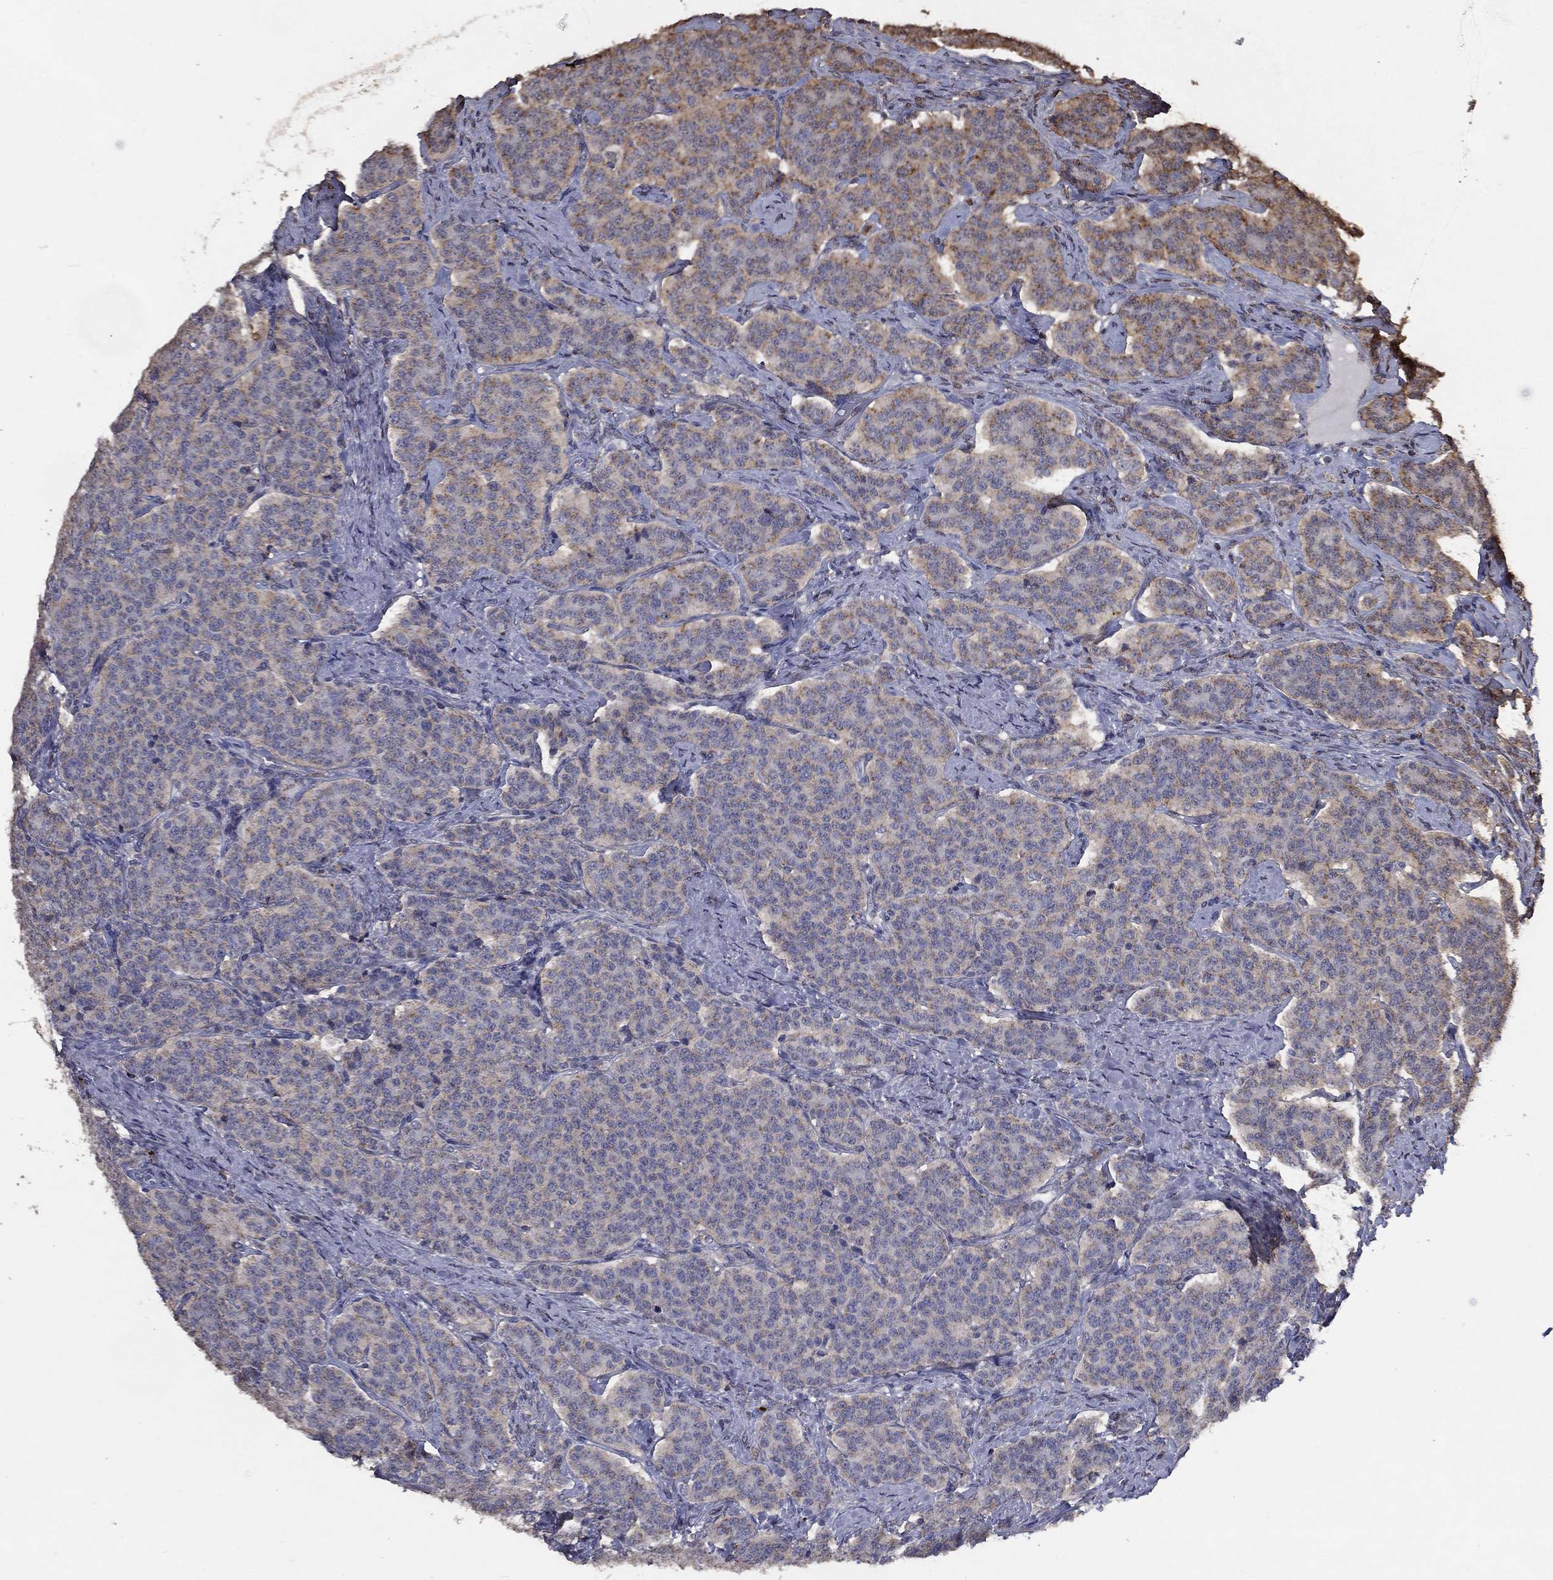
{"staining": {"intensity": "weak", "quantity": "<25%", "location": "cytoplasmic/membranous"}, "tissue": "carcinoid", "cell_type": "Tumor cells", "image_type": "cancer", "snomed": [{"axis": "morphology", "description": "Carcinoid, malignant, NOS"}, {"axis": "topography", "description": "Small intestine"}], "caption": "Malignant carcinoid was stained to show a protein in brown. There is no significant staining in tumor cells. (Brightfield microscopy of DAB immunohistochemistry (IHC) at high magnification).", "gene": "GPR183", "patient": {"sex": "female", "age": 58}}